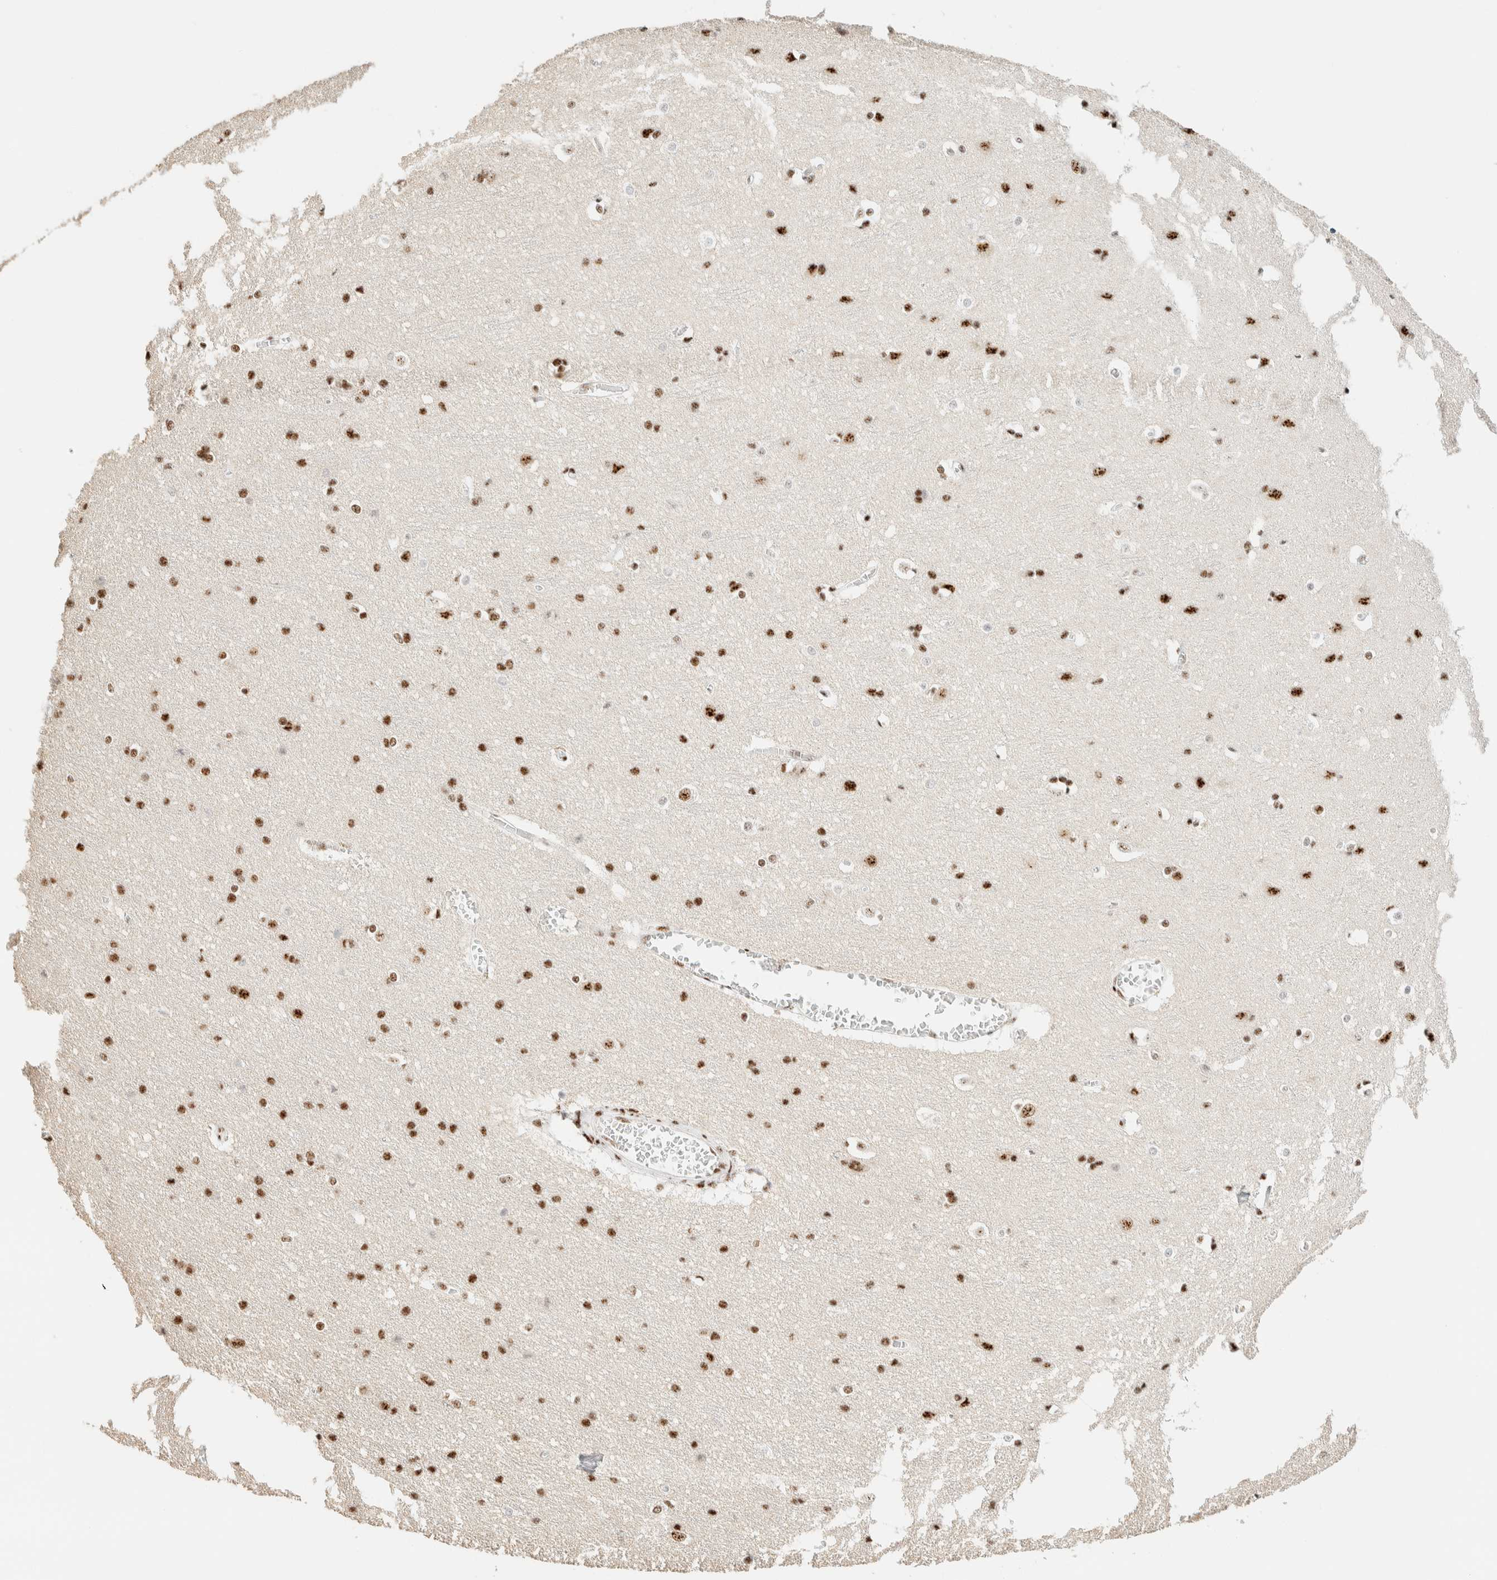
{"staining": {"intensity": "moderate", "quantity": ">75%", "location": "nuclear"}, "tissue": "cerebral cortex", "cell_type": "Endothelial cells", "image_type": "normal", "snomed": [{"axis": "morphology", "description": "Normal tissue, NOS"}, {"axis": "topography", "description": "Cerebral cortex"}], "caption": "Brown immunohistochemical staining in unremarkable human cerebral cortex reveals moderate nuclear positivity in approximately >75% of endothelial cells. The protein of interest is shown in brown color, while the nuclei are stained blue.", "gene": "SON", "patient": {"sex": "male", "age": 54}}